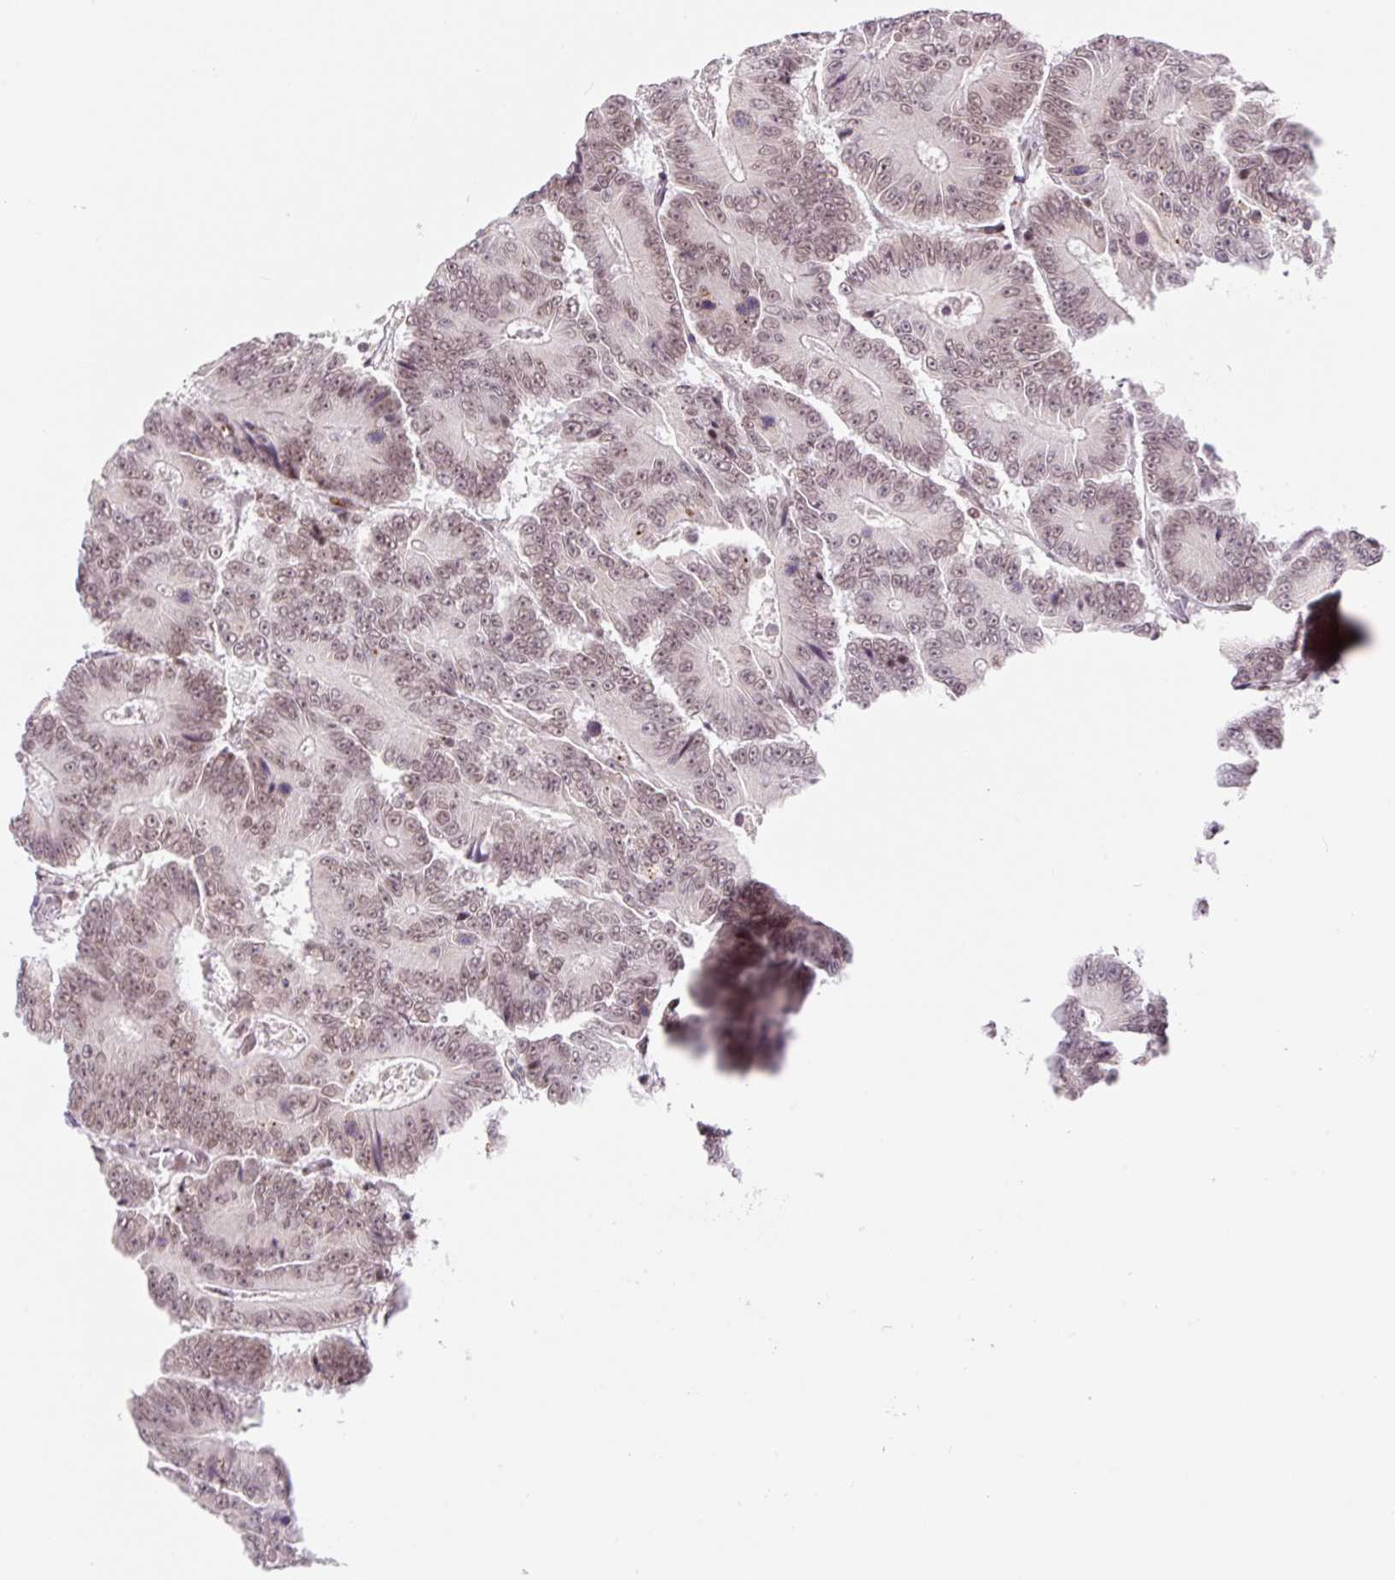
{"staining": {"intensity": "moderate", "quantity": ">75%", "location": "nuclear"}, "tissue": "colorectal cancer", "cell_type": "Tumor cells", "image_type": "cancer", "snomed": [{"axis": "morphology", "description": "Adenocarcinoma, NOS"}, {"axis": "topography", "description": "Colon"}], "caption": "Immunohistochemical staining of human adenocarcinoma (colorectal) shows medium levels of moderate nuclear protein expression in approximately >75% of tumor cells.", "gene": "CCNL2", "patient": {"sex": "male", "age": 83}}